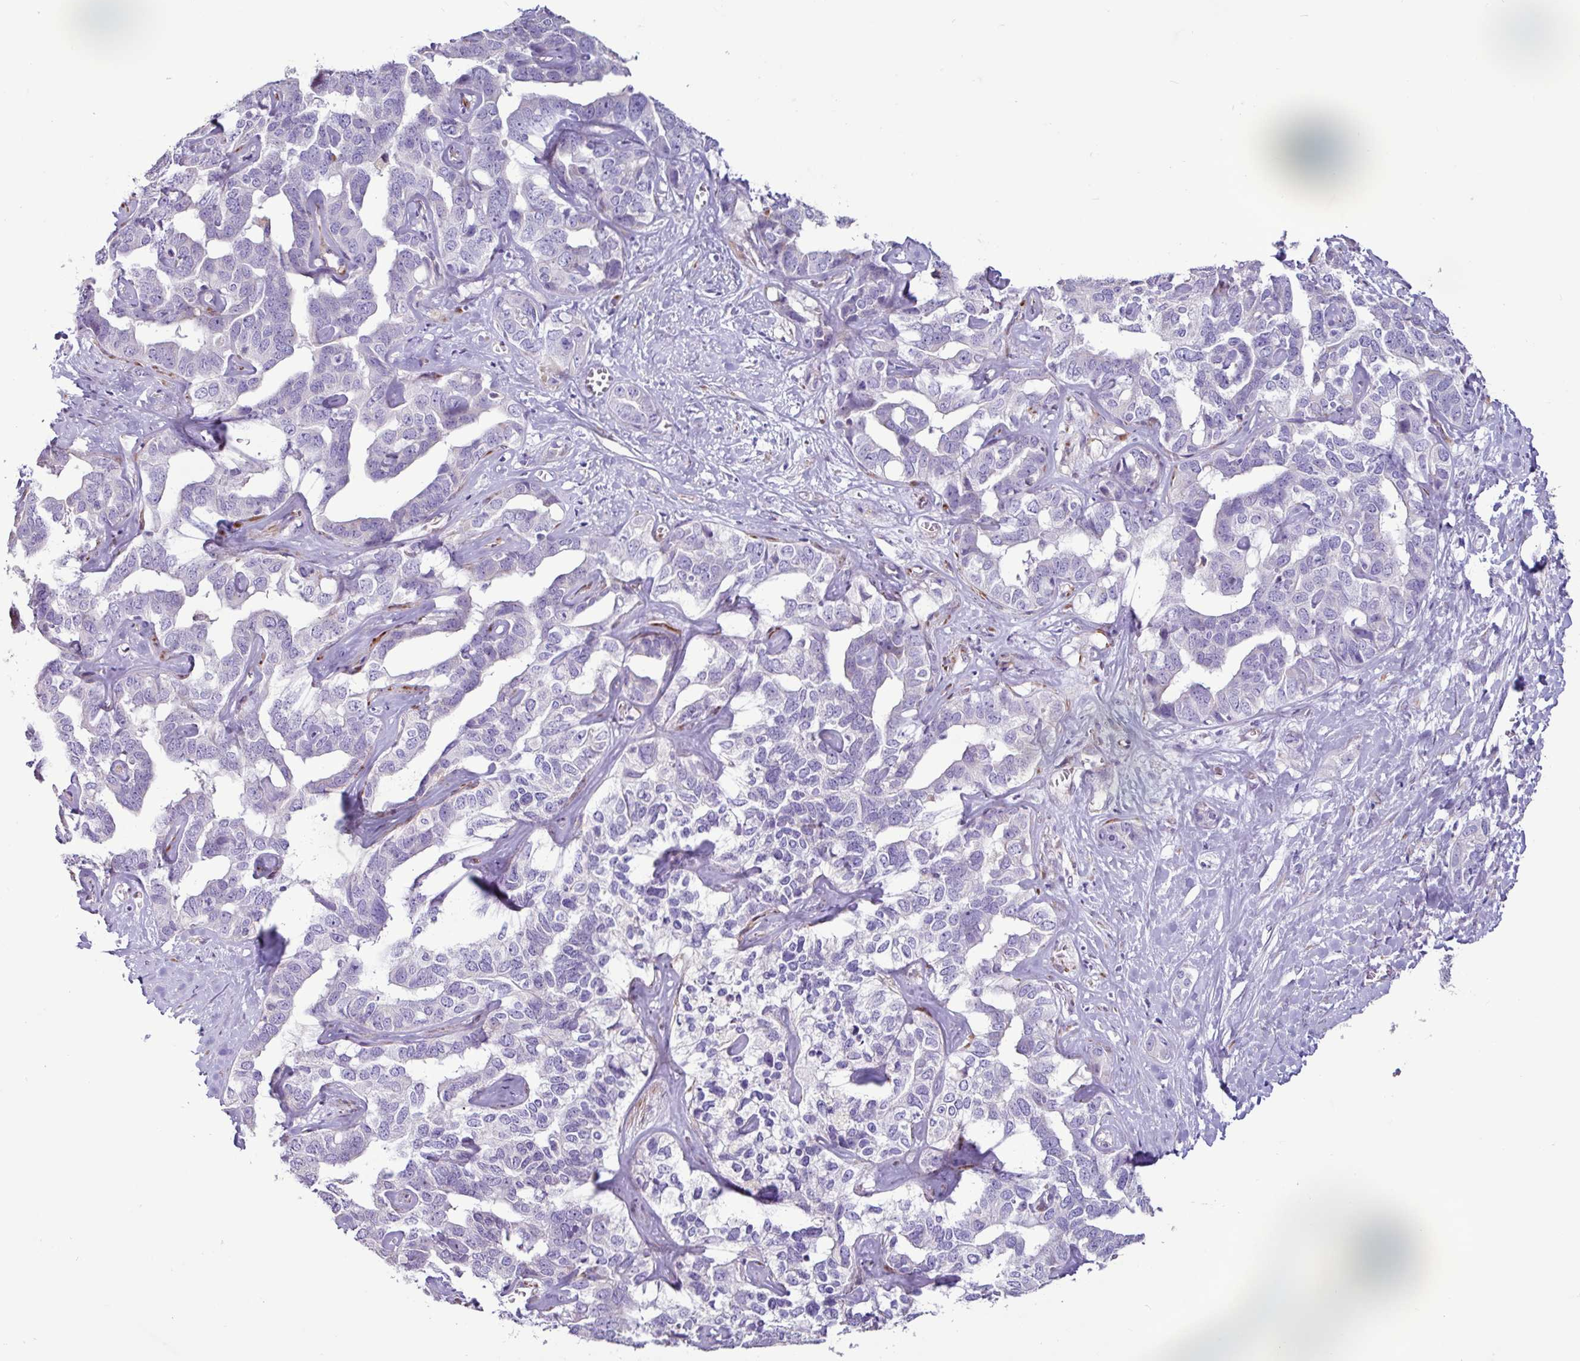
{"staining": {"intensity": "negative", "quantity": "none", "location": "none"}, "tissue": "liver cancer", "cell_type": "Tumor cells", "image_type": "cancer", "snomed": [{"axis": "morphology", "description": "Cholangiocarcinoma"}, {"axis": "topography", "description": "Liver"}], "caption": "Protein analysis of cholangiocarcinoma (liver) reveals no significant positivity in tumor cells.", "gene": "PPP1R35", "patient": {"sex": "male", "age": 59}}